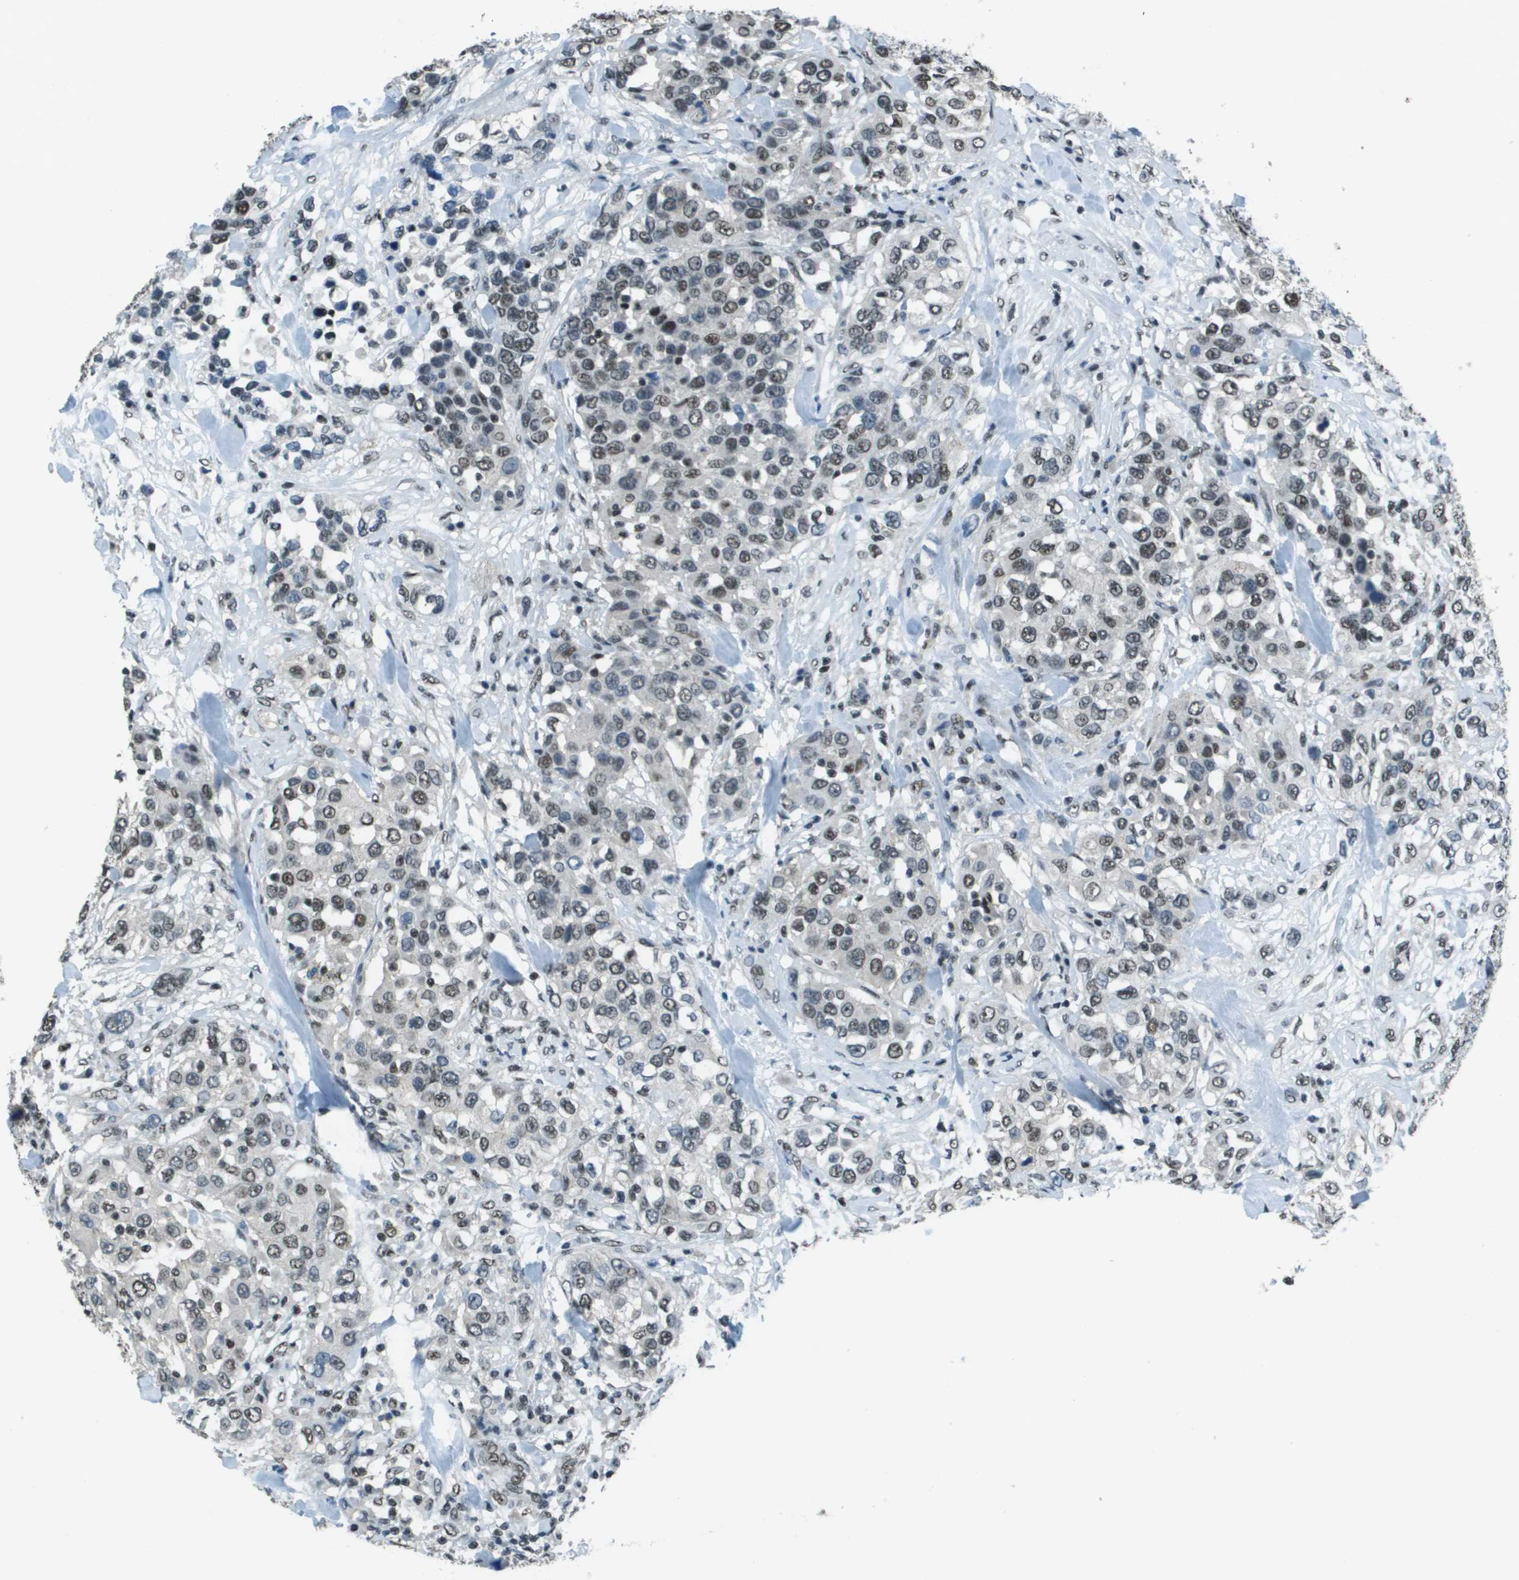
{"staining": {"intensity": "moderate", "quantity": ">75%", "location": "nuclear"}, "tissue": "urothelial cancer", "cell_type": "Tumor cells", "image_type": "cancer", "snomed": [{"axis": "morphology", "description": "Urothelial carcinoma, High grade"}, {"axis": "topography", "description": "Urinary bladder"}], "caption": "Approximately >75% of tumor cells in human urothelial carcinoma (high-grade) show moderate nuclear protein positivity as visualized by brown immunohistochemical staining.", "gene": "DEPDC1", "patient": {"sex": "female", "age": 80}}